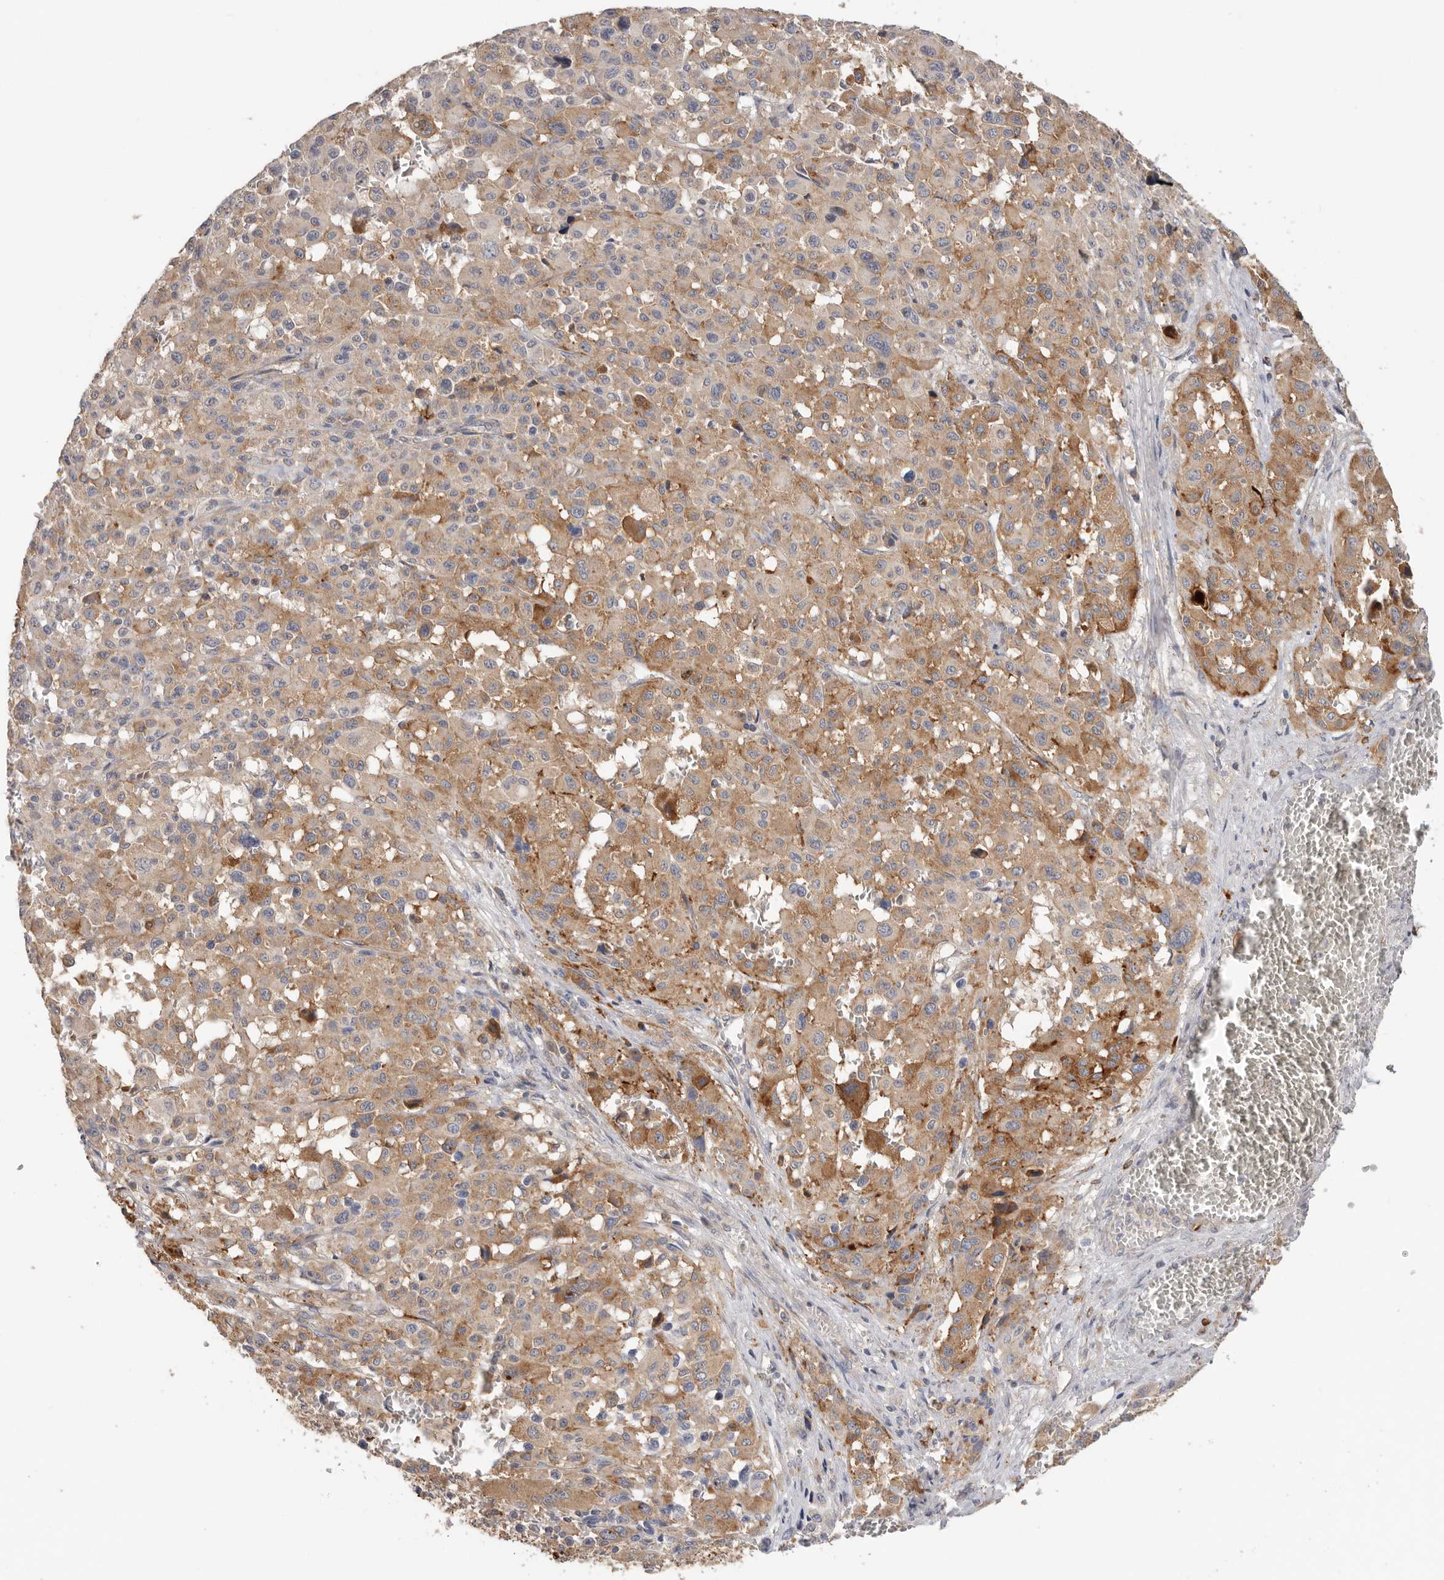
{"staining": {"intensity": "moderate", "quantity": "25%-75%", "location": "cytoplasmic/membranous"}, "tissue": "melanoma", "cell_type": "Tumor cells", "image_type": "cancer", "snomed": [{"axis": "morphology", "description": "Malignant melanoma, Metastatic site"}, {"axis": "topography", "description": "Skin"}], "caption": "DAB (3,3'-diaminobenzidine) immunohistochemical staining of human melanoma displays moderate cytoplasmic/membranous protein expression in approximately 25%-75% of tumor cells.", "gene": "TFRC", "patient": {"sex": "female", "age": 74}}